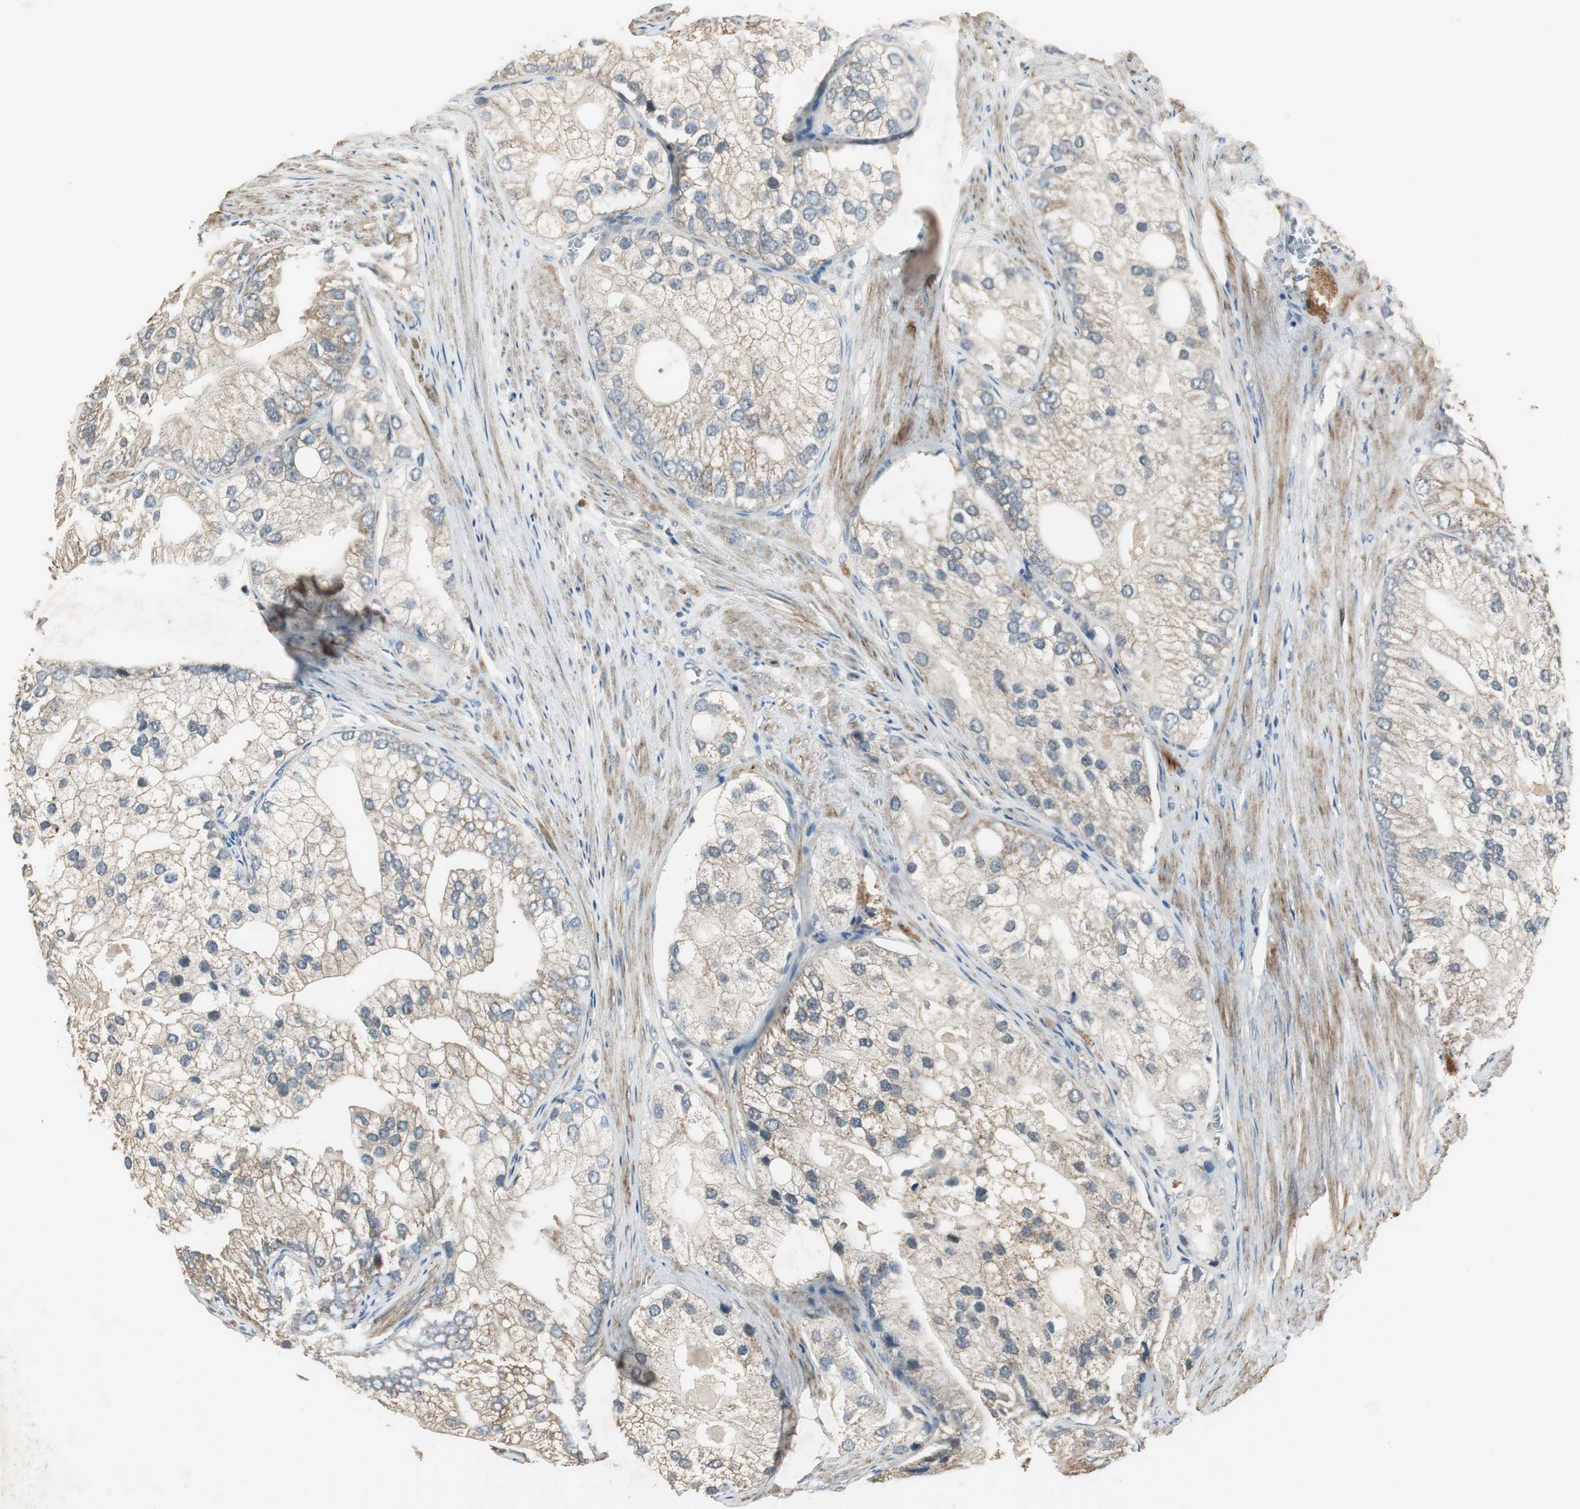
{"staining": {"intensity": "weak", "quantity": "25%-75%", "location": "cytoplasmic/membranous"}, "tissue": "prostate cancer", "cell_type": "Tumor cells", "image_type": "cancer", "snomed": [{"axis": "morphology", "description": "Adenocarcinoma, Low grade"}, {"axis": "topography", "description": "Prostate"}], "caption": "Immunohistochemical staining of human prostate cancer (low-grade adenocarcinoma) shows low levels of weak cytoplasmic/membranous staining in approximately 25%-75% of tumor cells.", "gene": "MSTO1", "patient": {"sex": "male", "age": 69}}